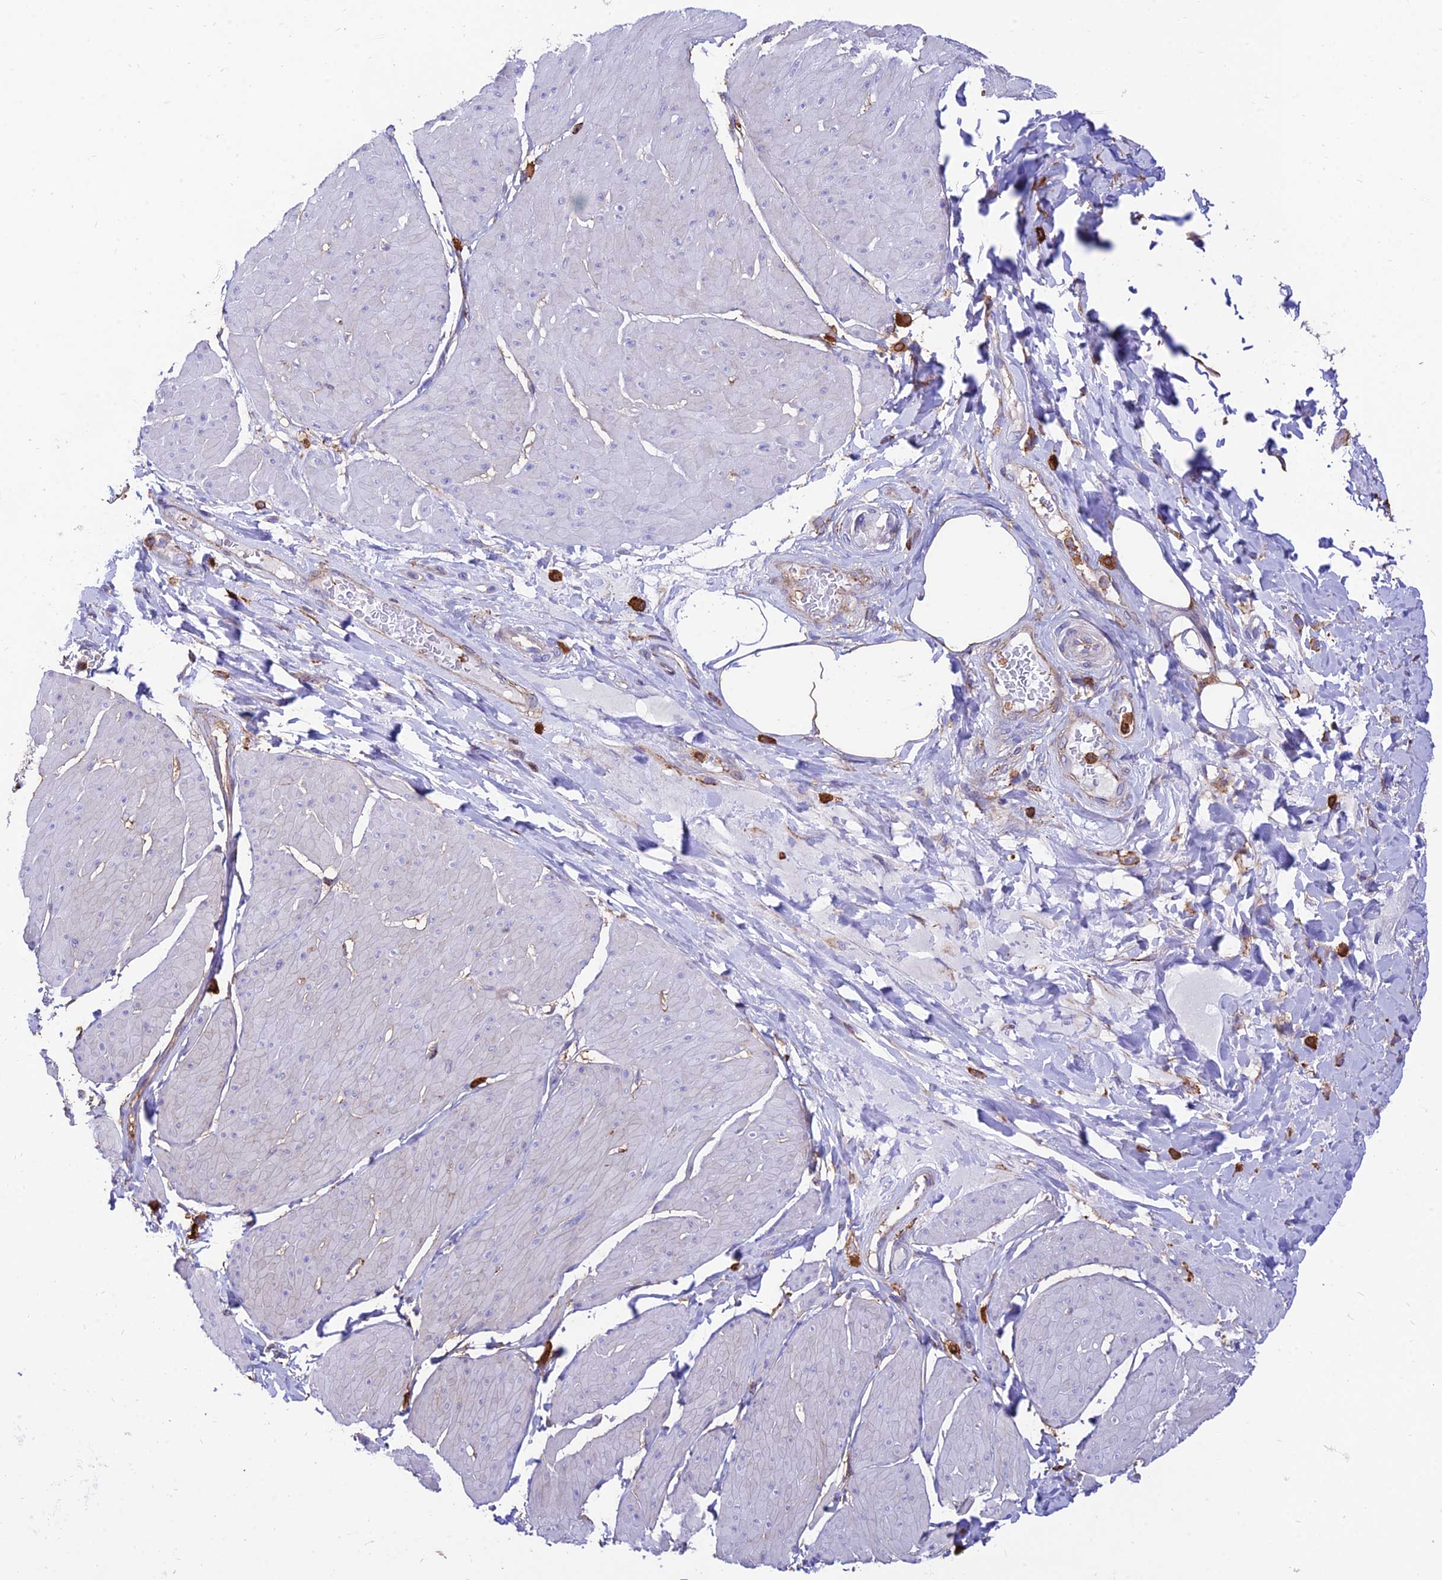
{"staining": {"intensity": "negative", "quantity": "none", "location": "none"}, "tissue": "smooth muscle", "cell_type": "Smooth muscle cells", "image_type": "normal", "snomed": [{"axis": "morphology", "description": "Urothelial carcinoma, High grade"}, {"axis": "topography", "description": "Urinary bladder"}], "caption": "DAB (3,3'-diaminobenzidine) immunohistochemical staining of normal smooth muscle exhibits no significant positivity in smooth muscle cells.", "gene": "SREK1IP1", "patient": {"sex": "male", "age": 46}}